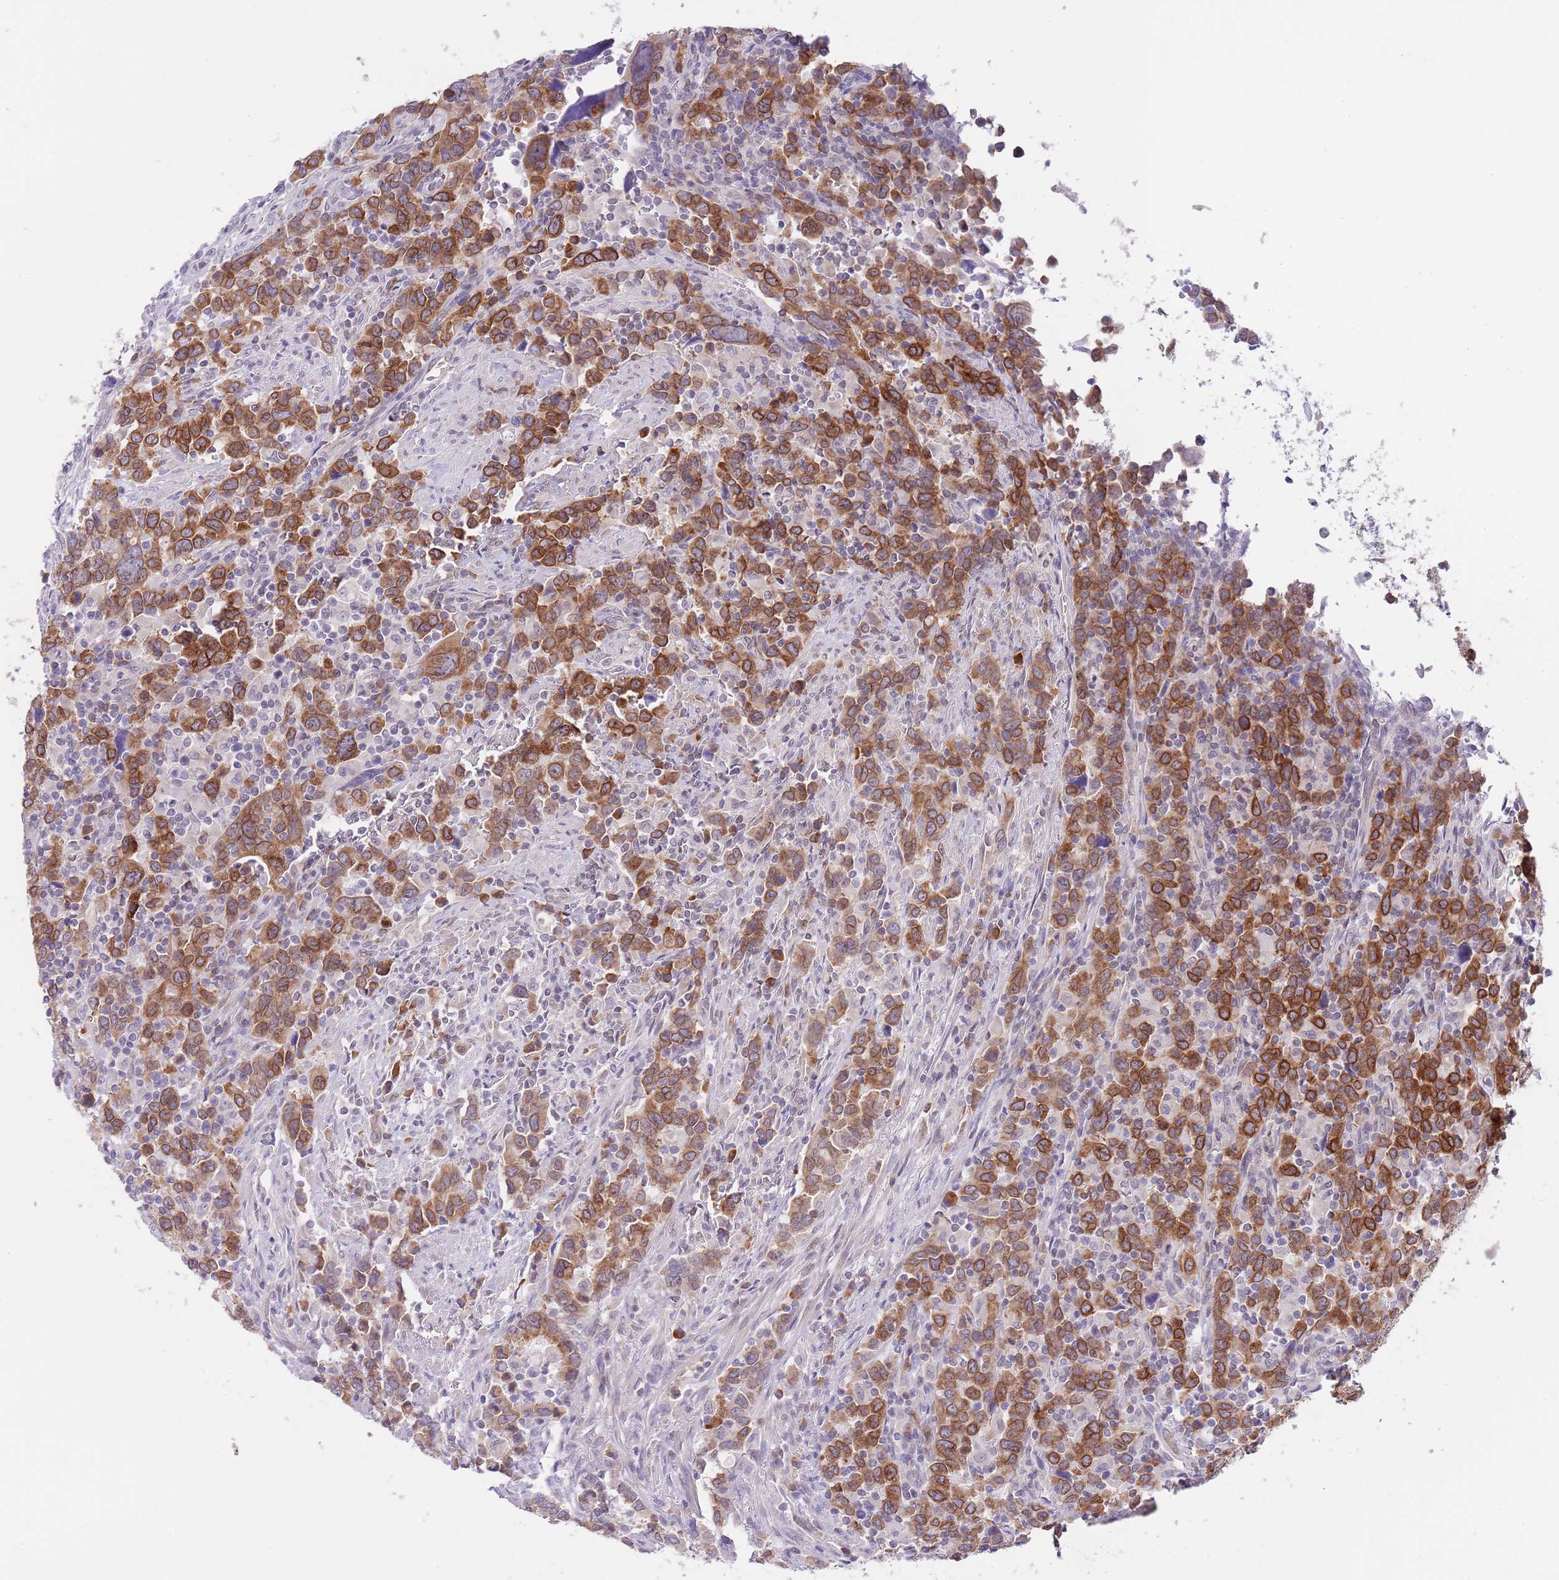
{"staining": {"intensity": "strong", "quantity": "25%-75%", "location": "cytoplasmic/membranous,nuclear"}, "tissue": "urothelial cancer", "cell_type": "Tumor cells", "image_type": "cancer", "snomed": [{"axis": "morphology", "description": "Urothelial carcinoma, High grade"}, {"axis": "topography", "description": "Urinary bladder"}], "caption": "Urothelial cancer tissue exhibits strong cytoplasmic/membranous and nuclear expression in about 25%-75% of tumor cells", "gene": "EBPL", "patient": {"sex": "male", "age": 61}}